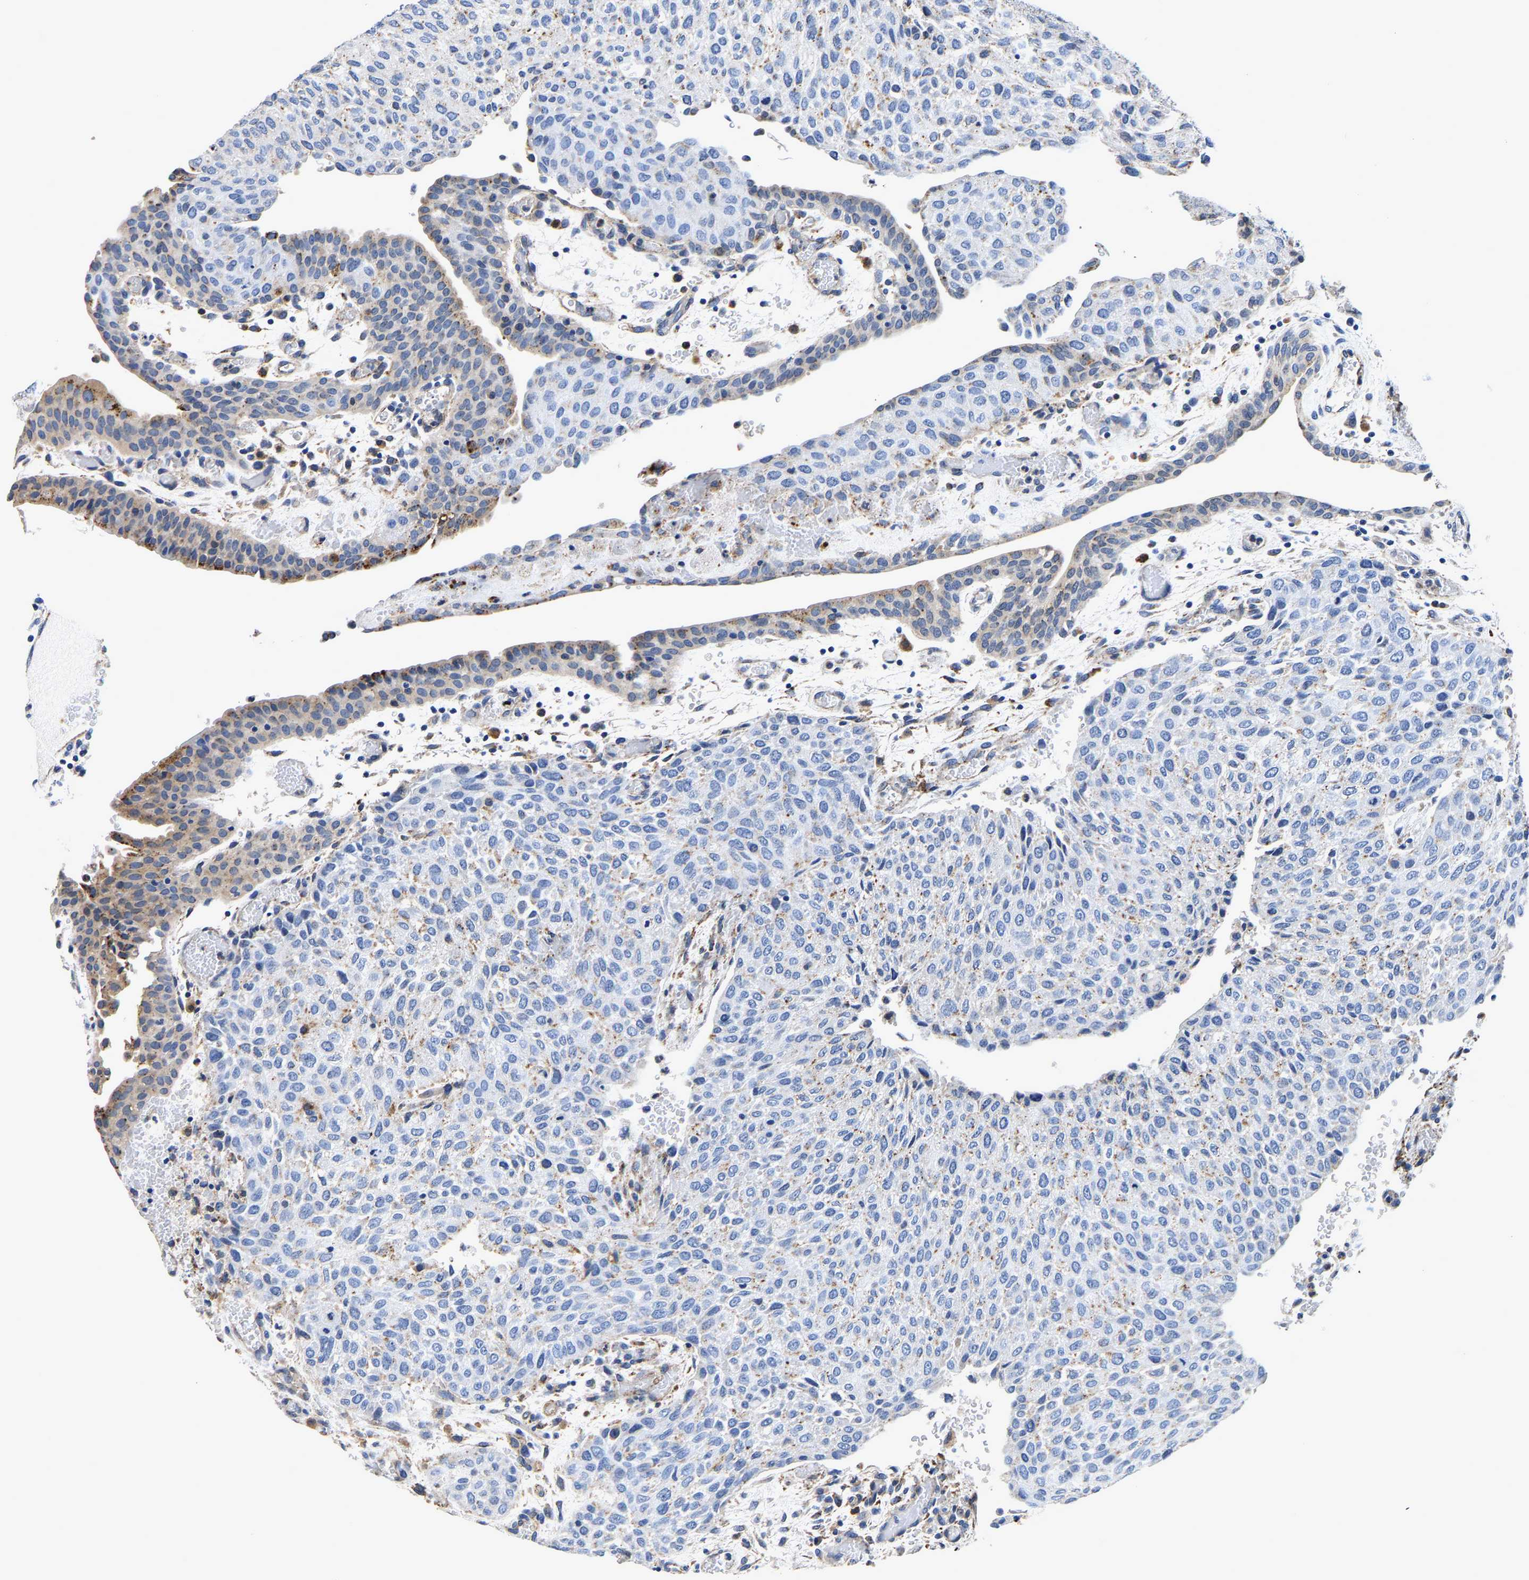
{"staining": {"intensity": "negative", "quantity": "none", "location": "none"}, "tissue": "urothelial cancer", "cell_type": "Tumor cells", "image_type": "cancer", "snomed": [{"axis": "morphology", "description": "Urothelial carcinoma, Low grade"}, {"axis": "morphology", "description": "Urothelial carcinoma, High grade"}, {"axis": "topography", "description": "Urinary bladder"}], "caption": "Immunohistochemistry (IHC) histopathology image of high-grade urothelial carcinoma stained for a protein (brown), which displays no expression in tumor cells.", "gene": "GRN", "patient": {"sex": "male", "age": 35}}